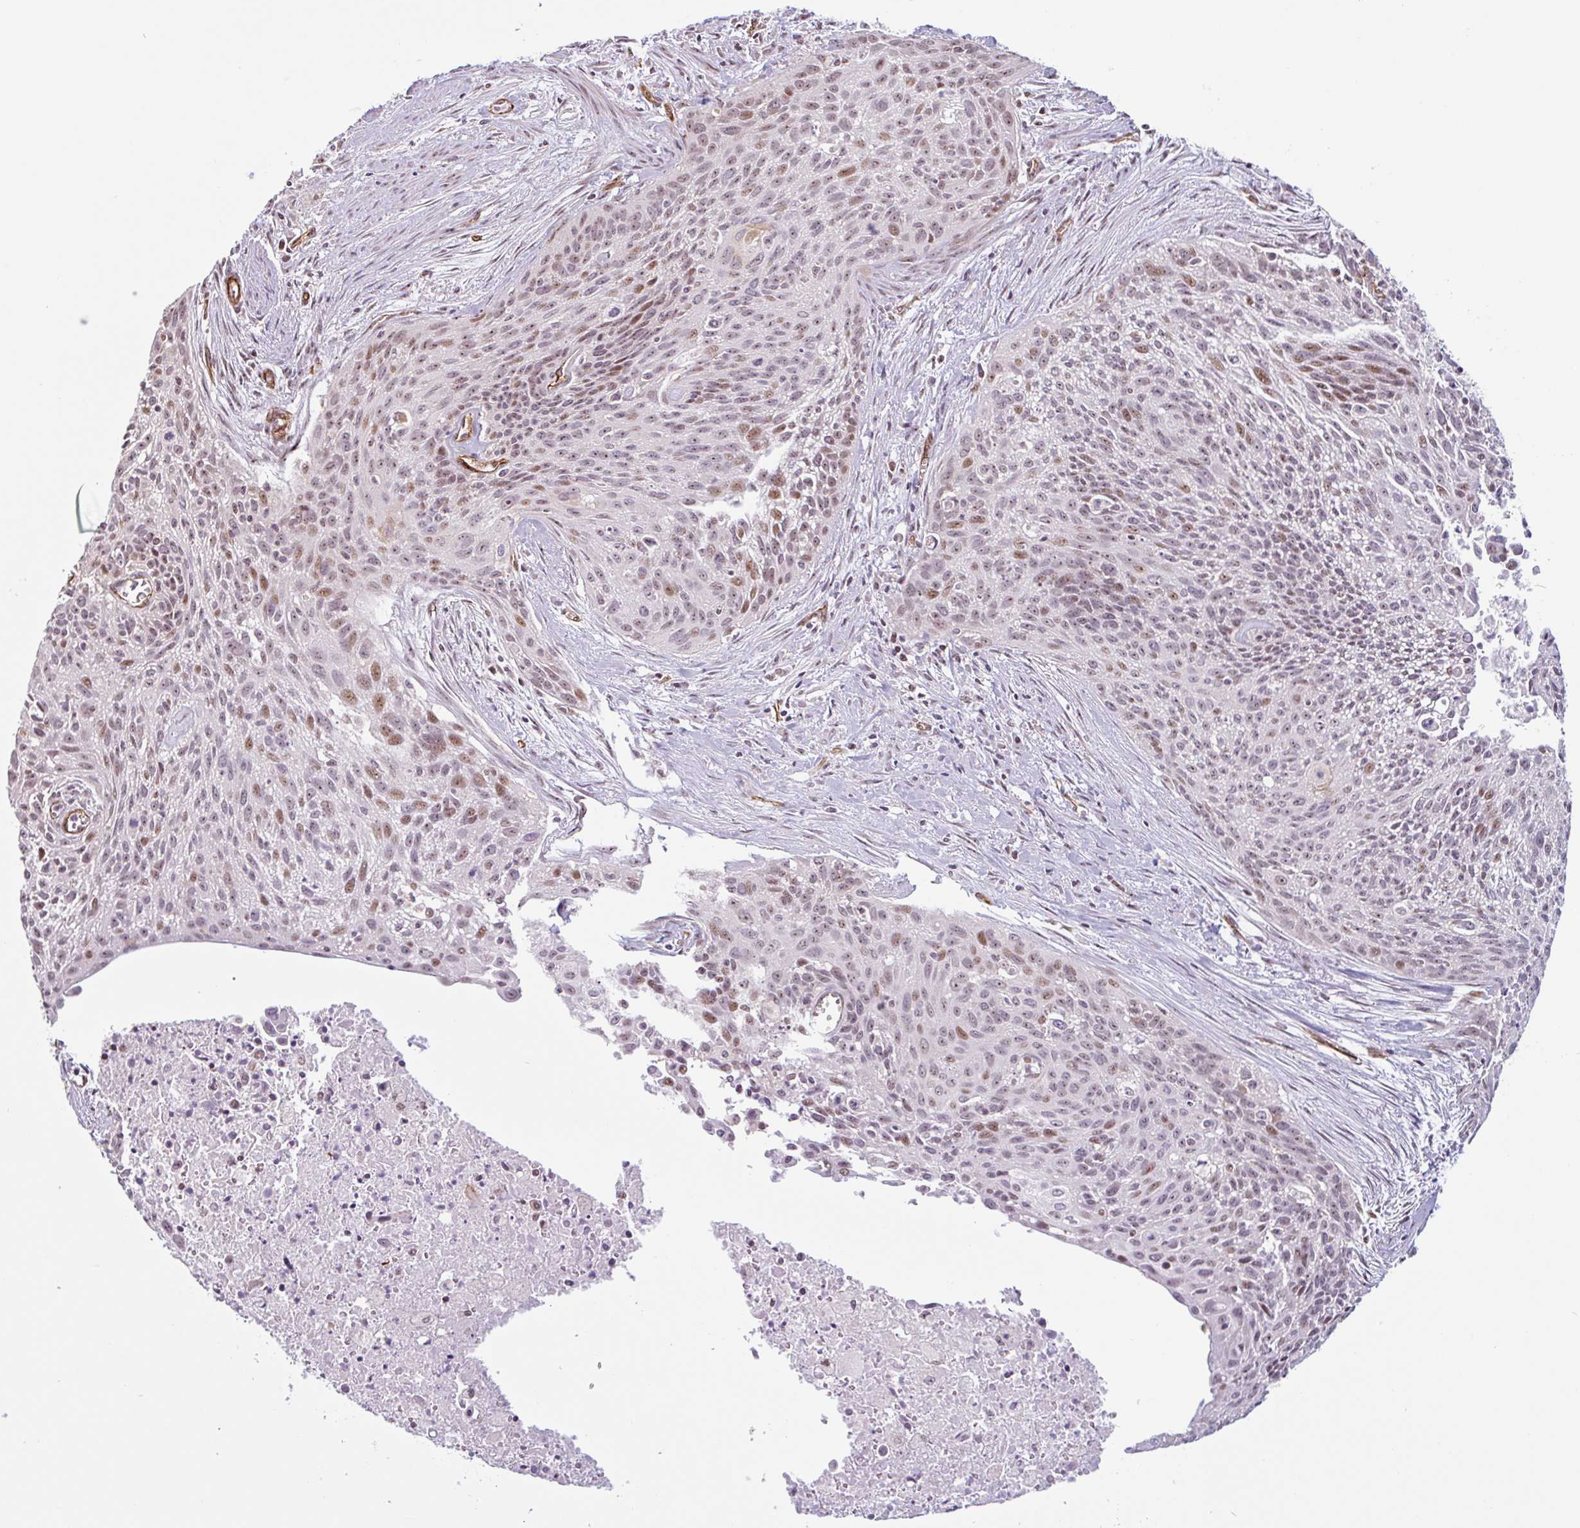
{"staining": {"intensity": "moderate", "quantity": "25%-75%", "location": "nuclear"}, "tissue": "cervical cancer", "cell_type": "Tumor cells", "image_type": "cancer", "snomed": [{"axis": "morphology", "description": "Squamous cell carcinoma, NOS"}, {"axis": "topography", "description": "Cervix"}], "caption": "Protein staining of cervical cancer (squamous cell carcinoma) tissue shows moderate nuclear staining in about 25%-75% of tumor cells. (DAB (3,3'-diaminobenzidine) IHC with brightfield microscopy, high magnification).", "gene": "ZNF689", "patient": {"sex": "female", "age": 55}}